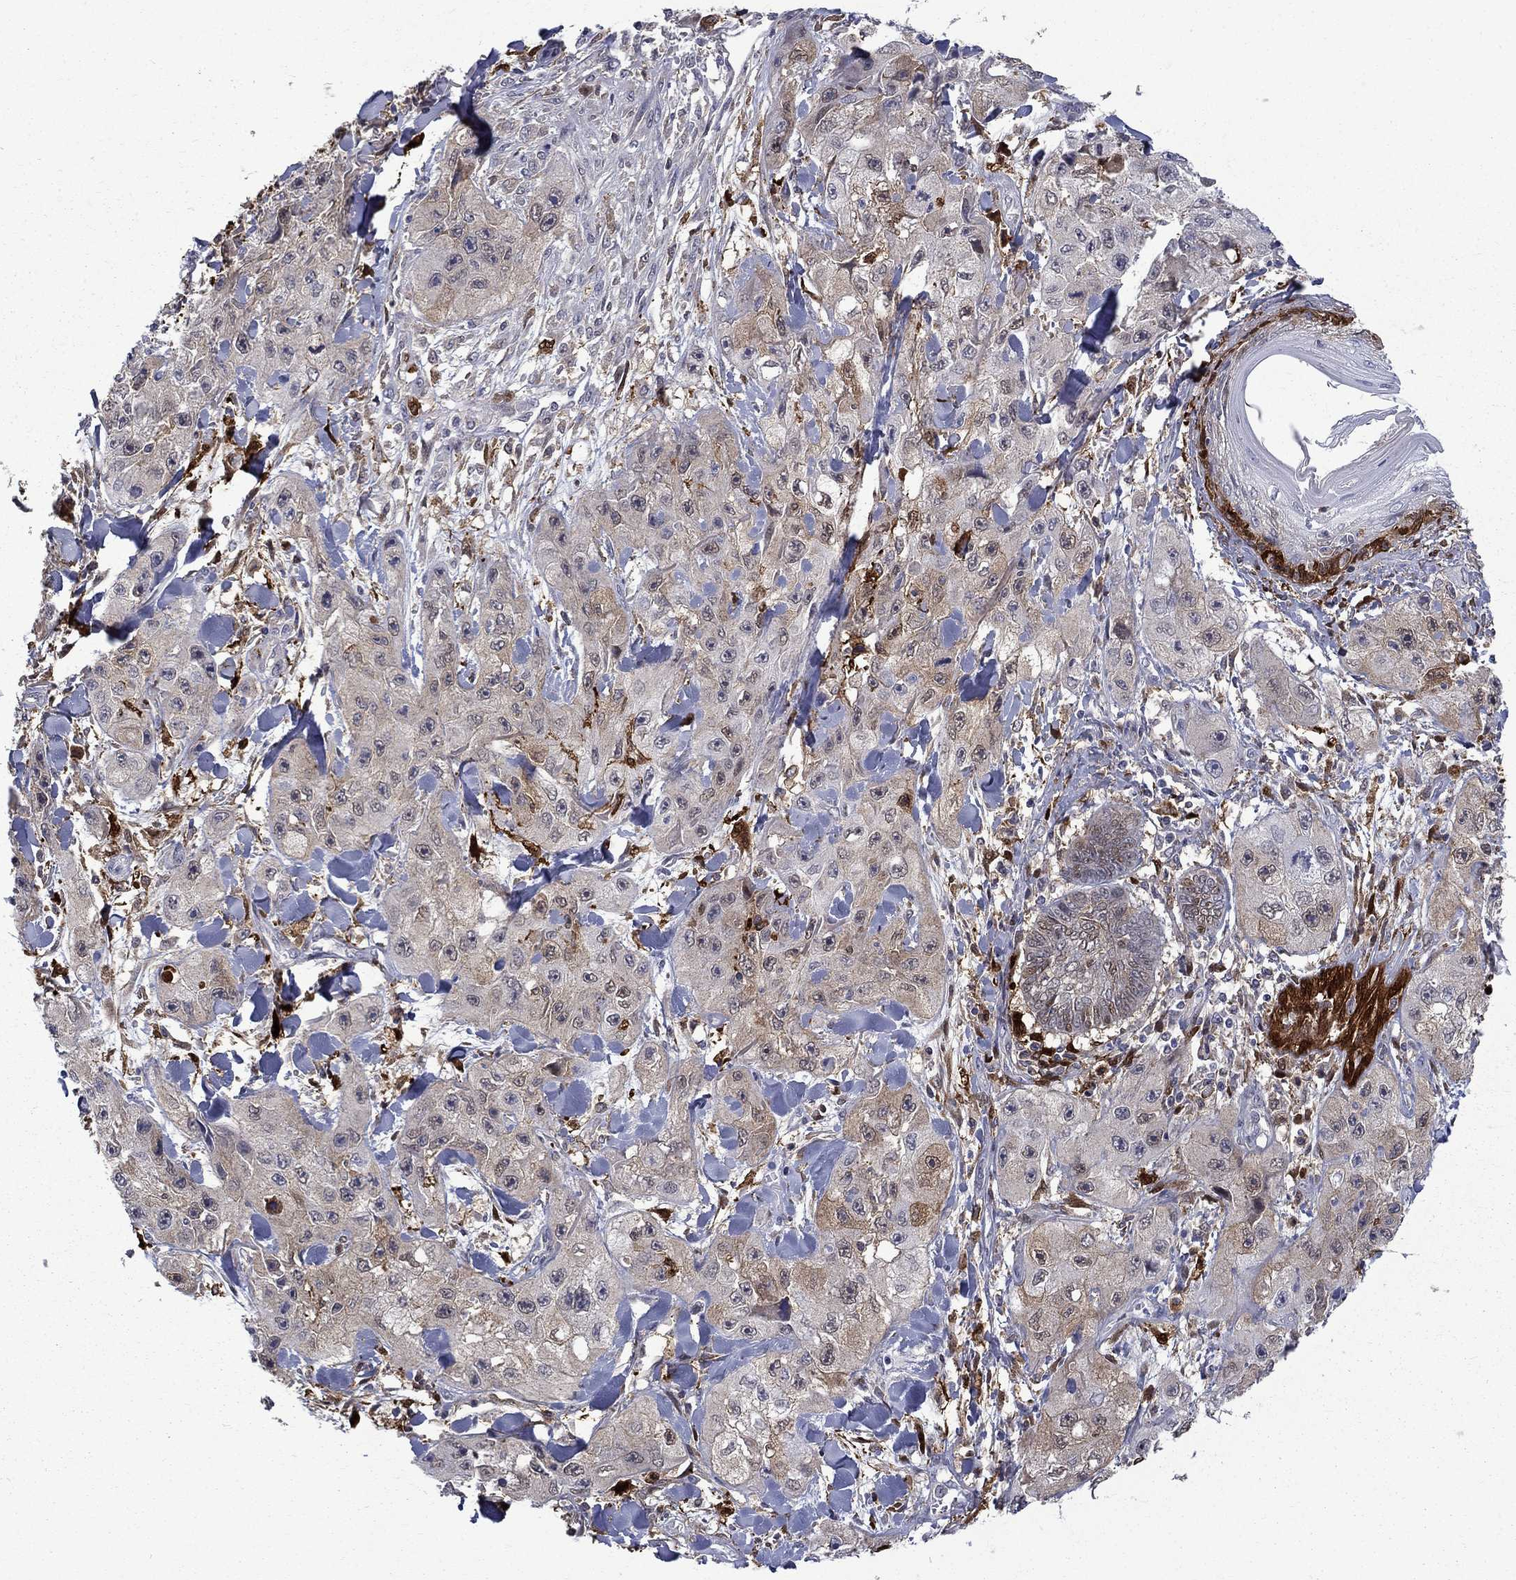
{"staining": {"intensity": "strong", "quantity": "<25%", "location": "cytoplasmic/membranous"}, "tissue": "skin cancer", "cell_type": "Tumor cells", "image_type": "cancer", "snomed": [{"axis": "morphology", "description": "Squamous cell carcinoma, NOS"}, {"axis": "topography", "description": "Skin"}, {"axis": "topography", "description": "Subcutis"}], "caption": "Protein expression by immunohistochemistry demonstrates strong cytoplasmic/membranous expression in about <25% of tumor cells in skin cancer (squamous cell carcinoma). The staining is performed using DAB brown chromogen to label protein expression. The nuclei are counter-stained blue using hematoxylin.", "gene": "PCBP3", "patient": {"sex": "male", "age": 73}}